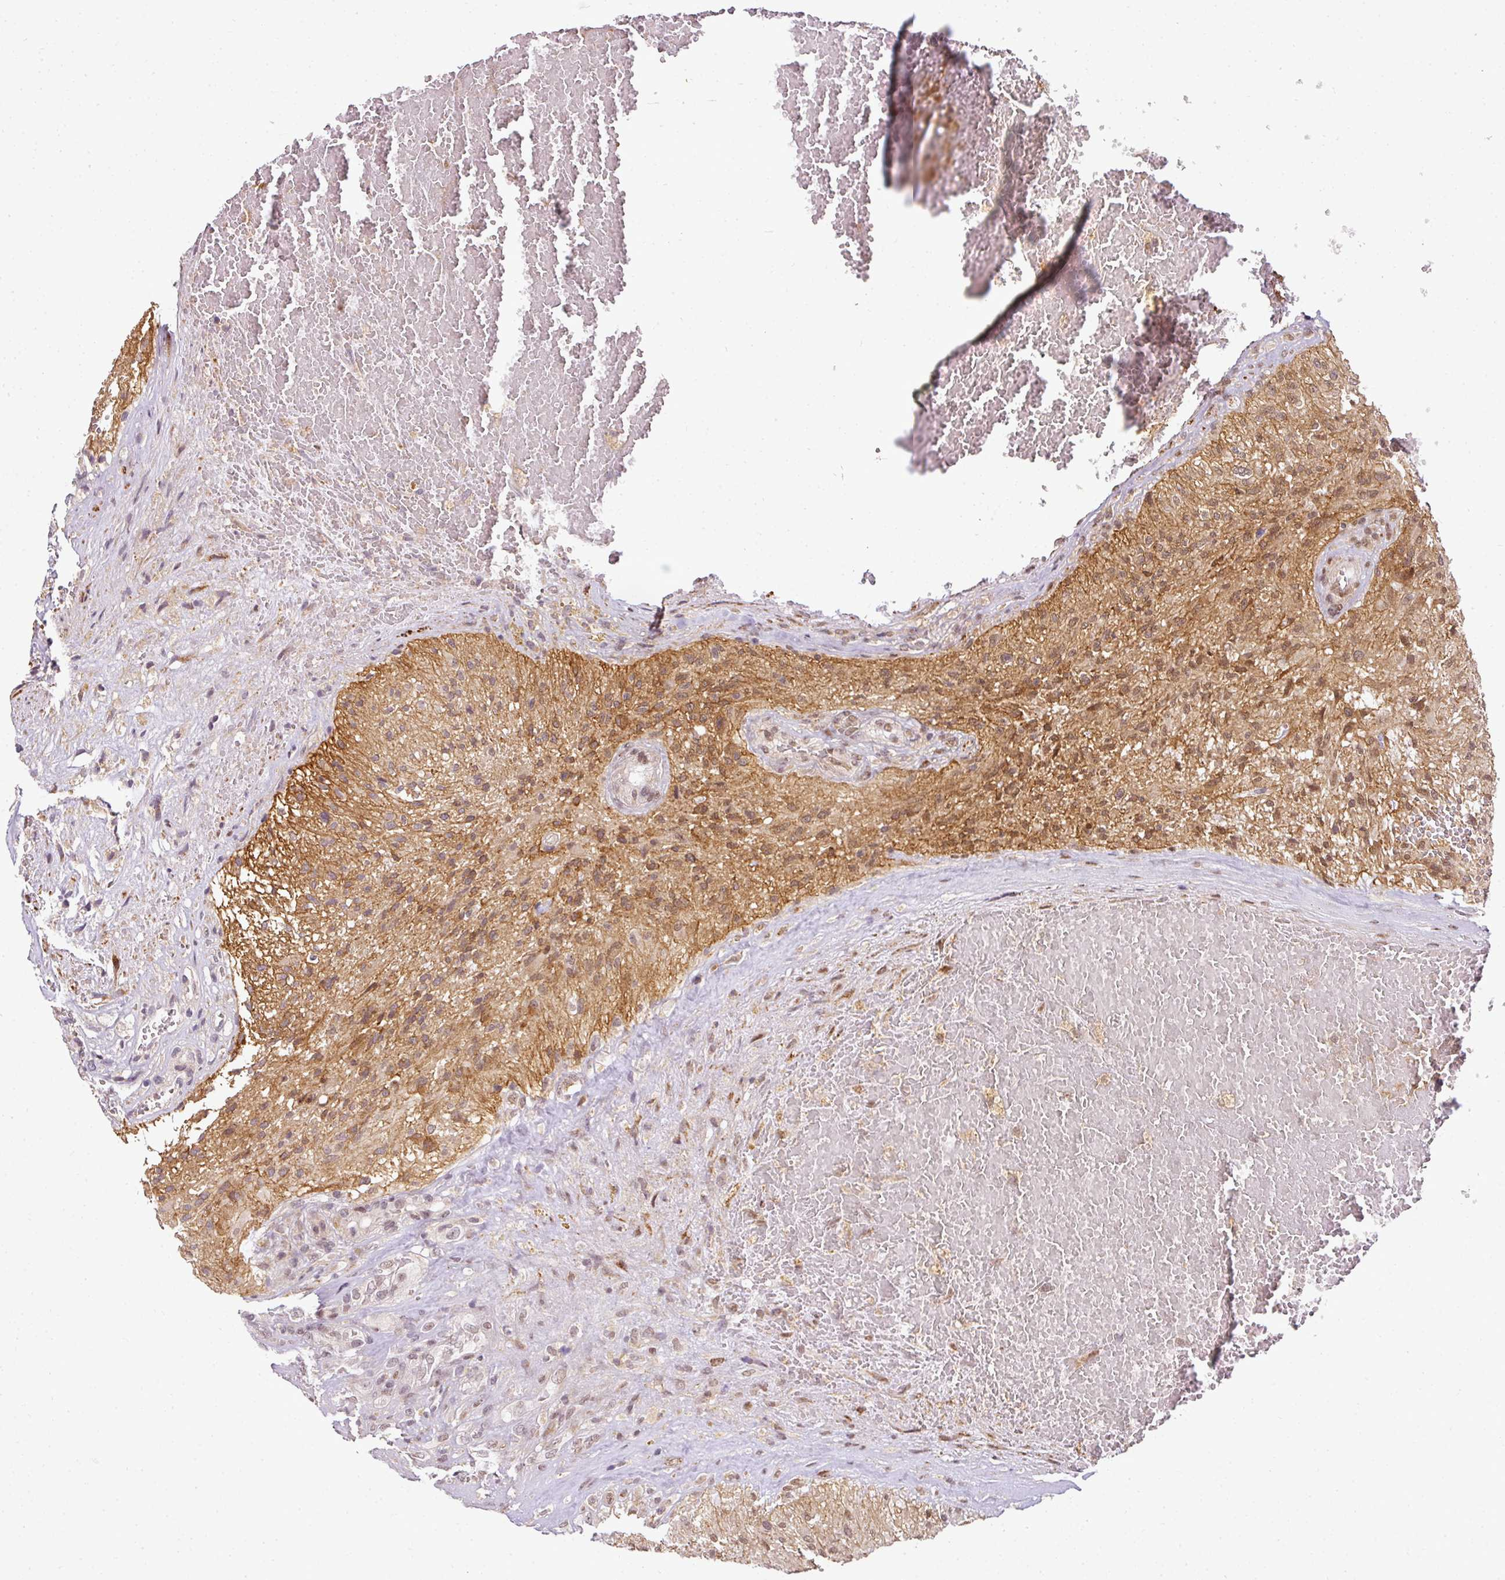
{"staining": {"intensity": "moderate", "quantity": "25%-75%", "location": "cytoplasmic/membranous"}, "tissue": "glioma", "cell_type": "Tumor cells", "image_type": "cancer", "snomed": [{"axis": "morphology", "description": "Glioma, malignant, High grade"}, {"axis": "topography", "description": "Brain"}], "caption": "High-grade glioma (malignant) was stained to show a protein in brown. There is medium levels of moderate cytoplasmic/membranous staining in about 25%-75% of tumor cells.", "gene": "C1orf226", "patient": {"sex": "male", "age": 56}}